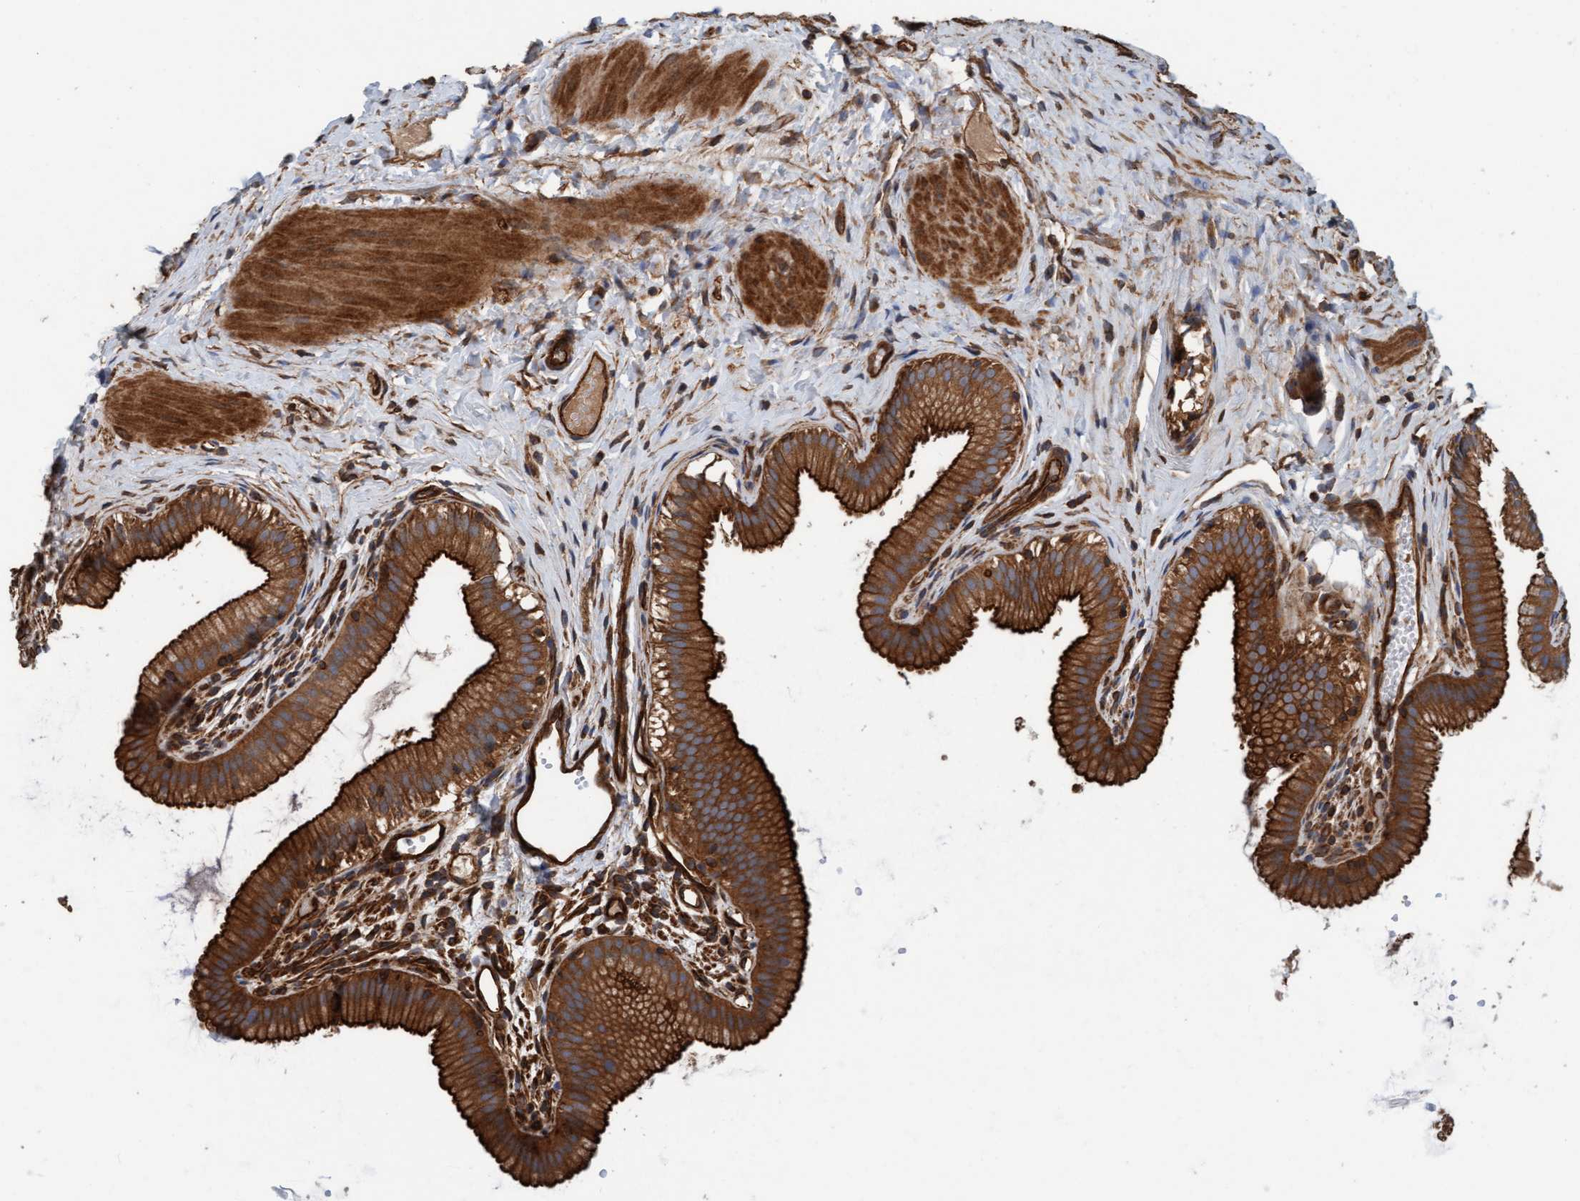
{"staining": {"intensity": "strong", "quantity": ">75%", "location": "cytoplasmic/membranous"}, "tissue": "gallbladder", "cell_type": "Glandular cells", "image_type": "normal", "snomed": [{"axis": "morphology", "description": "Normal tissue, NOS"}, {"axis": "topography", "description": "Gallbladder"}], "caption": "Strong cytoplasmic/membranous expression is seen in approximately >75% of glandular cells in benign gallbladder.", "gene": "STXBP4", "patient": {"sex": "female", "age": 26}}